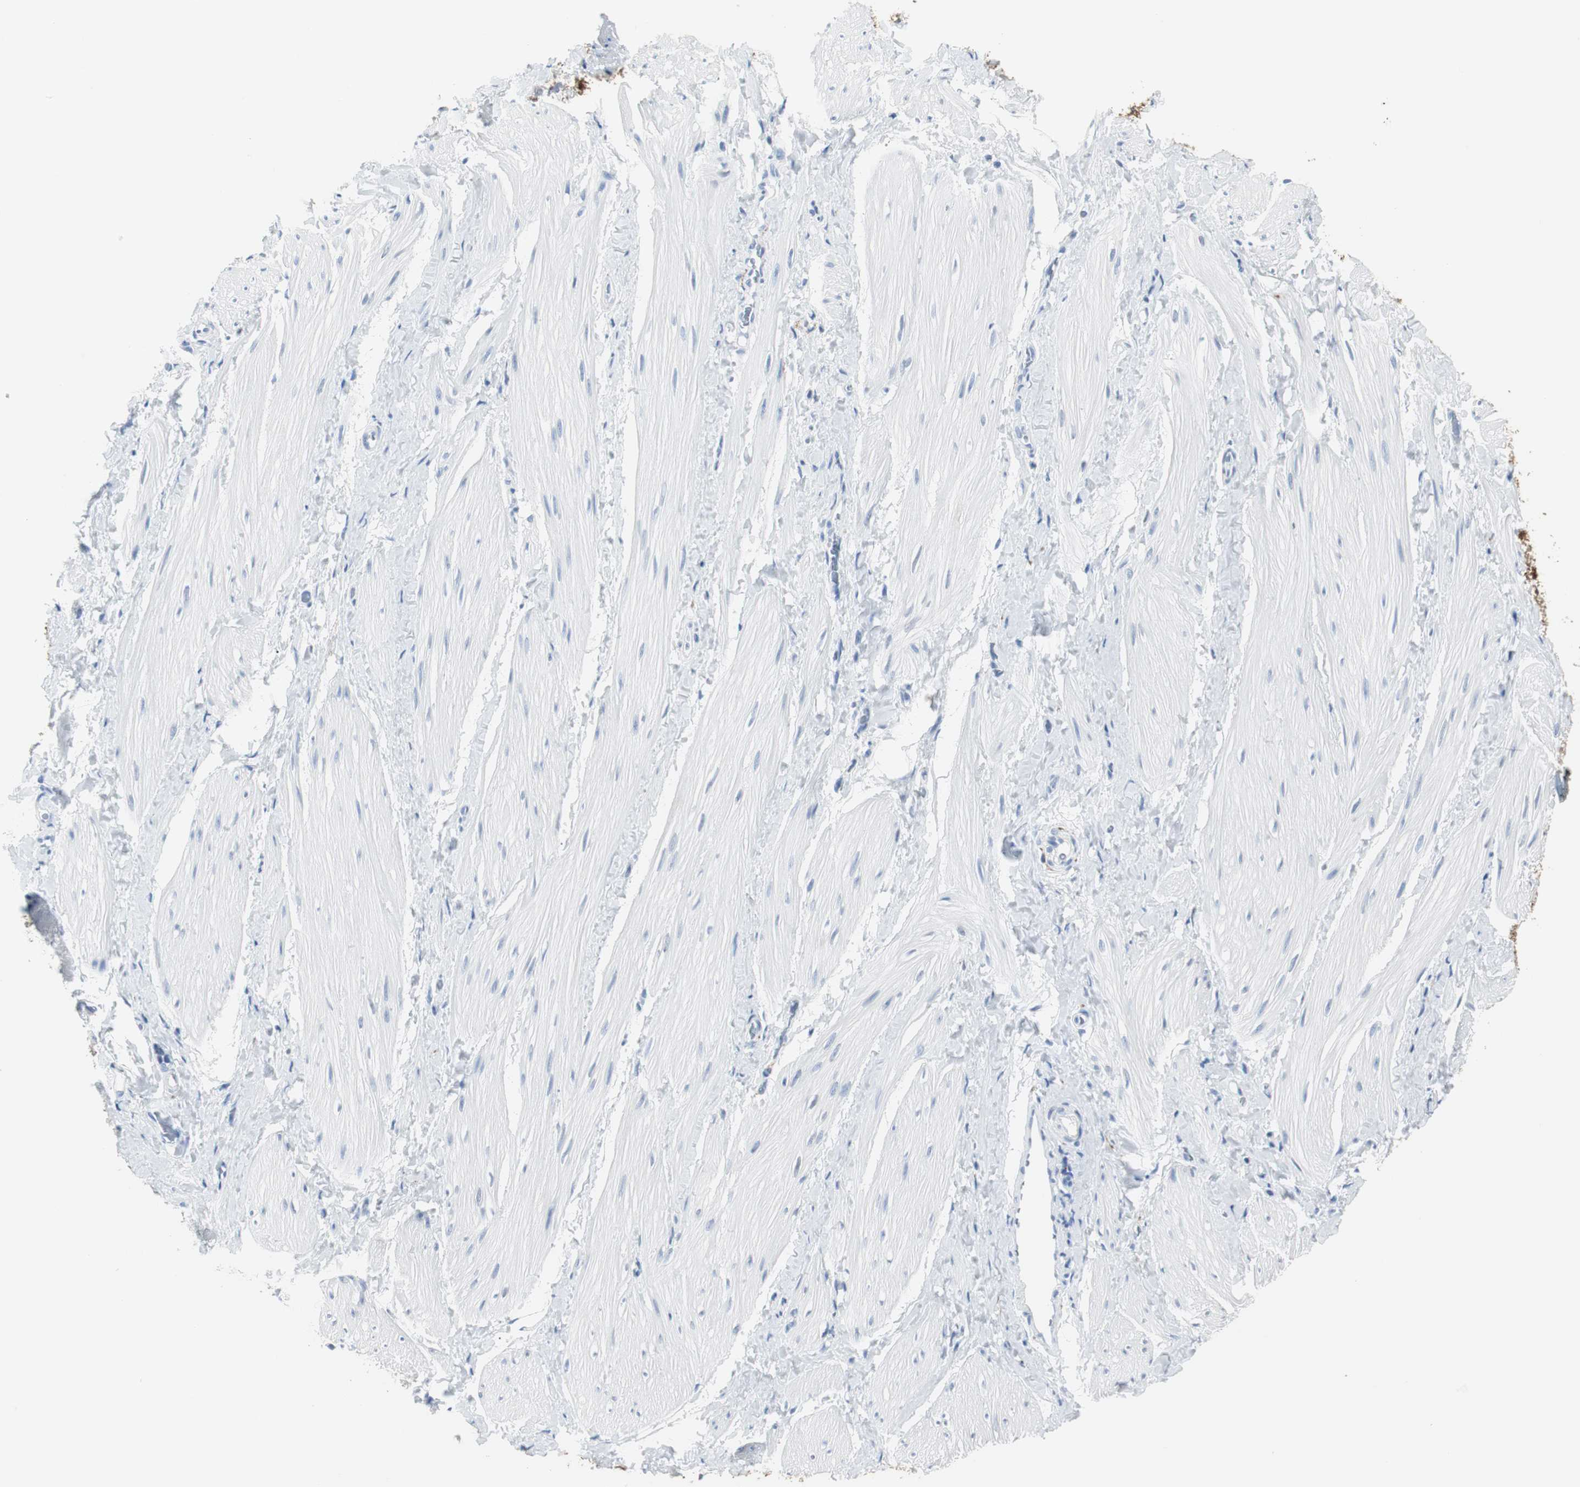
{"staining": {"intensity": "negative", "quantity": "none", "location": "none"}, "tissue": "smooth muscle", "cell_type": "Smooth muscle cells", "image_type": "normal", "snomed": [{"axis": "morphology", "description": "Normal tissue, NOS"}, {"axis": "topography", "description": "Smooth muscle"}], "caption": "The photomicrograph shows no significant staining in smooth muscle cells of smooth muscle.", "gene": "GAP43", "patient": {"sex": "male", "age": 16}}